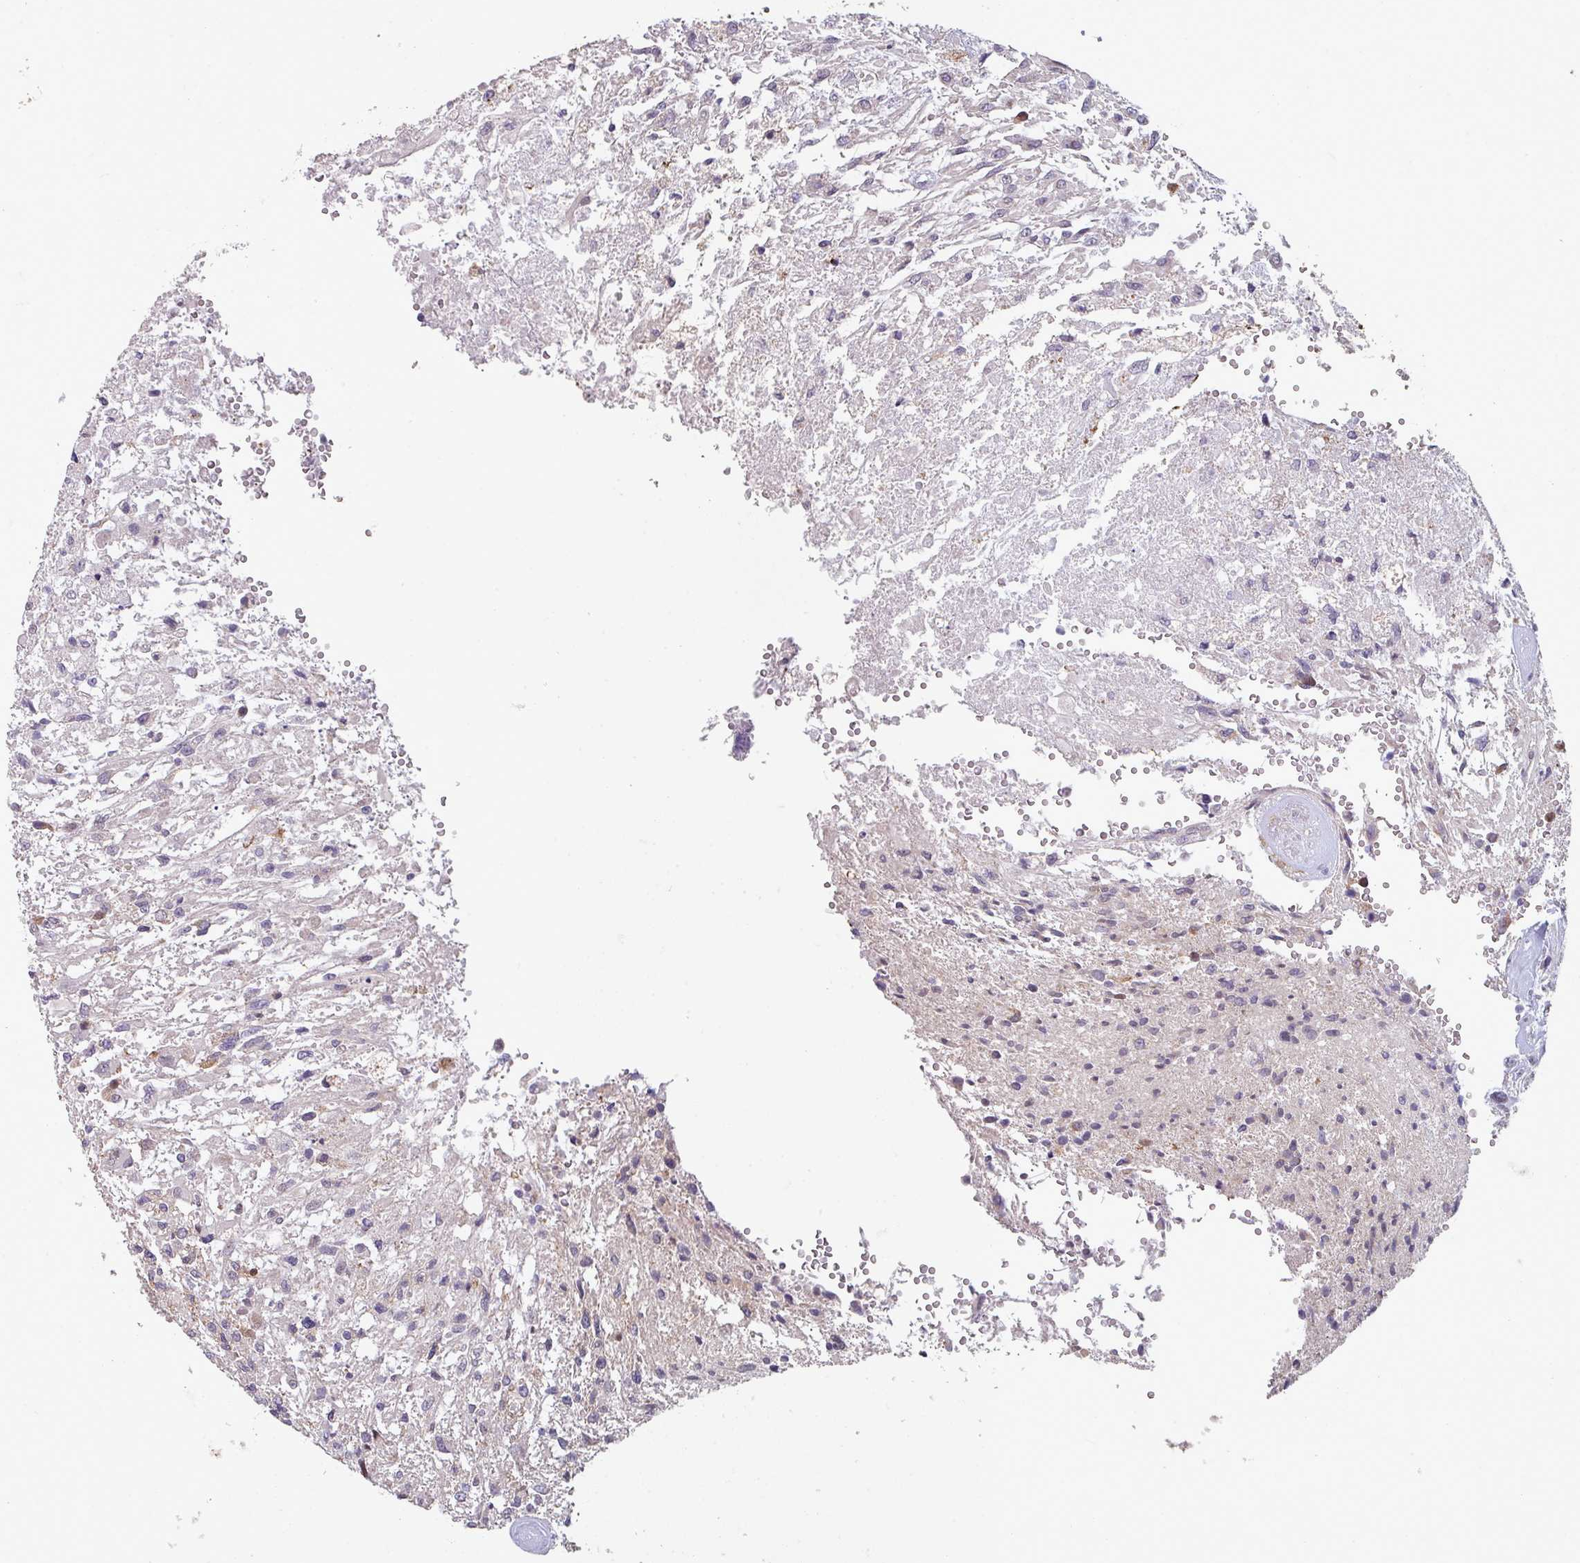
{"staining": {"intensity": "negative", "quantity": "none", "location": "none"}, "tissue": "glioma", "cell_type": "Tumor cells", "image_type": "cancer", "snomed": [{"axis": "morphology", "description": "Glioma, malignant, High grade"}, {"axis": "topography", "description": "Brain"}], "caption": "The micrograph exhibits no significant expression in tumor cells of malignant glioma (high-grade).", "gene": "NEDD9", "patient": {"sex": "male", "age": 56}}